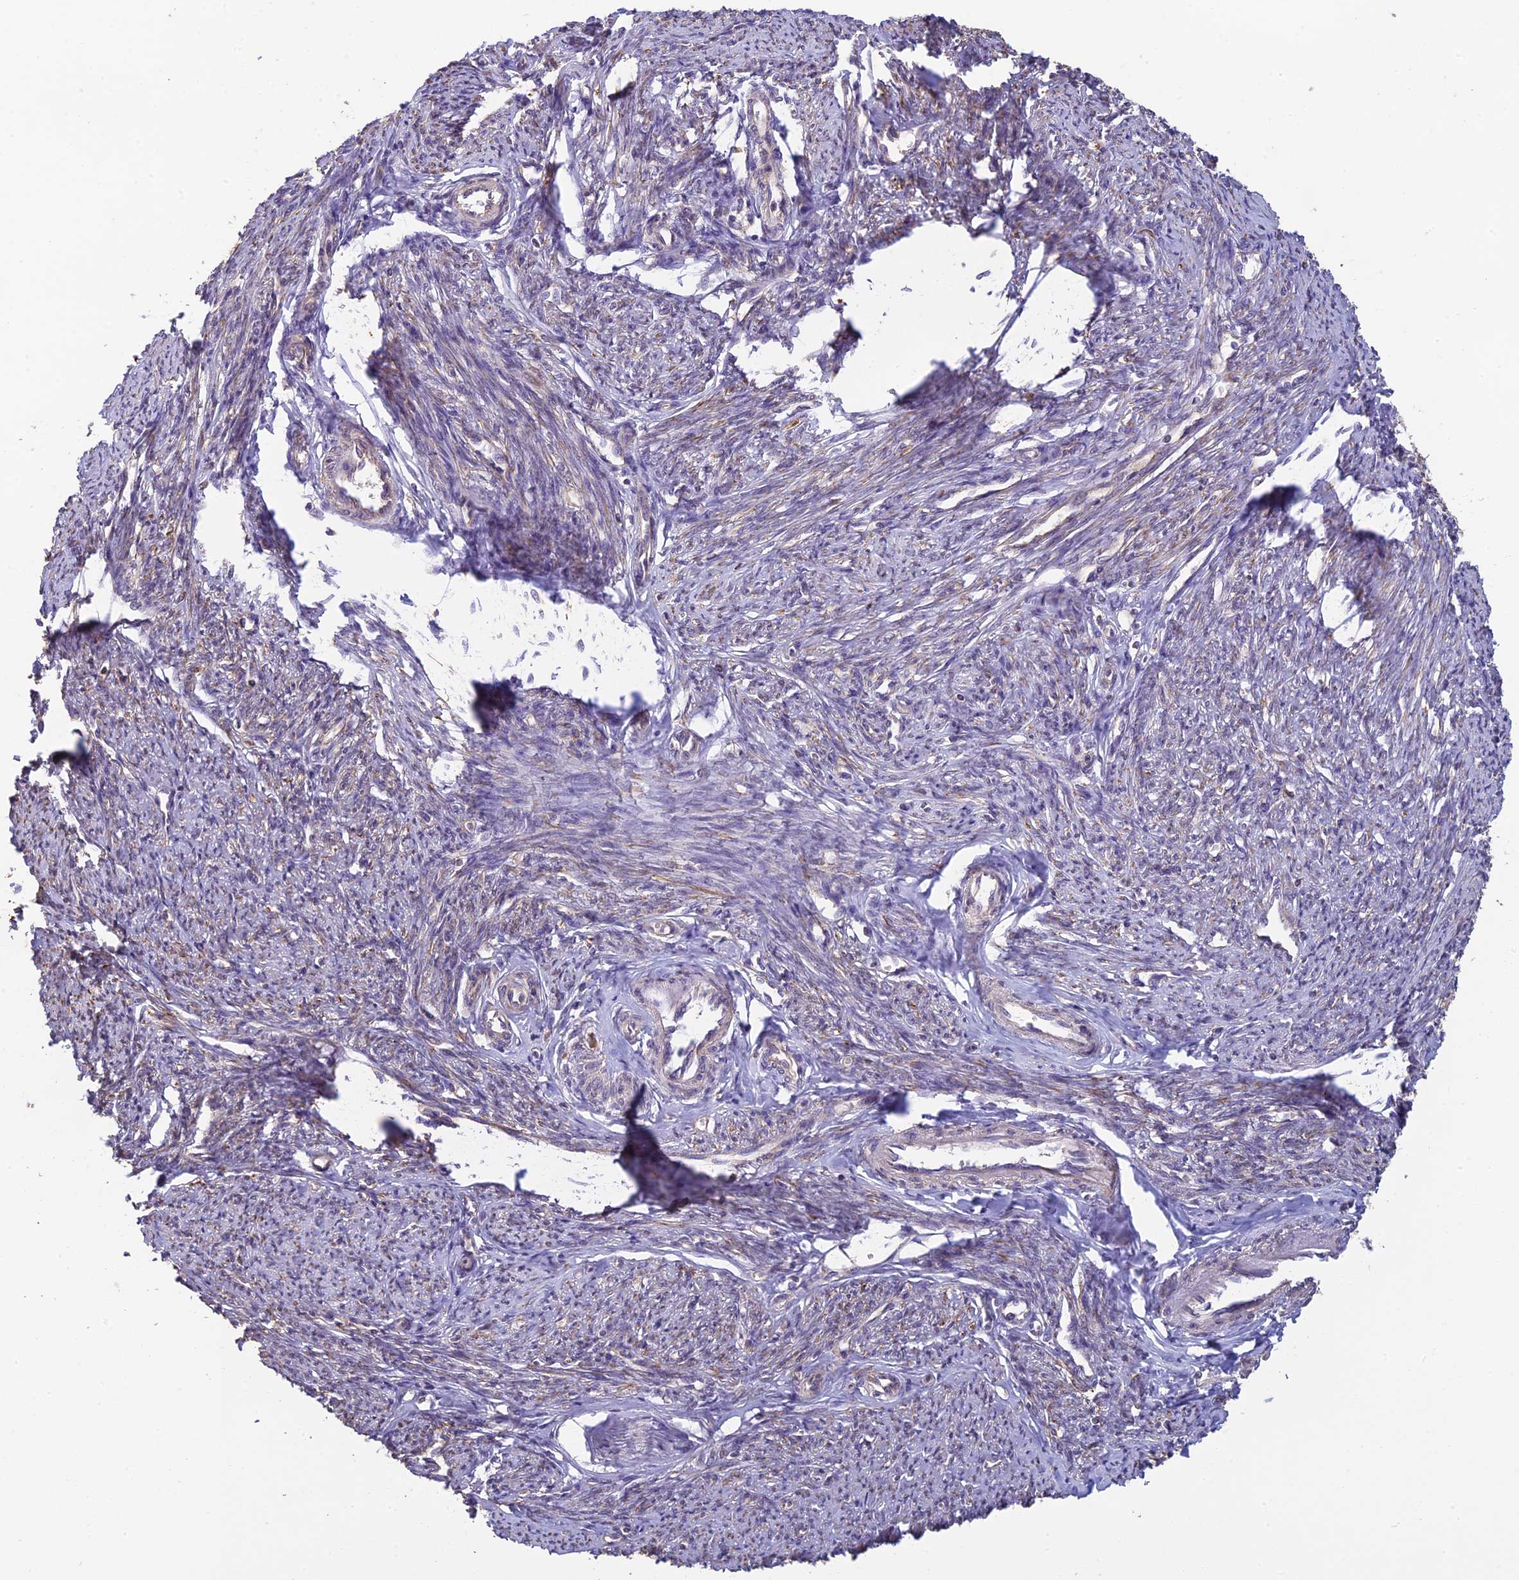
{"staining": {"intensity": "moderate", "quantity": "<25%", "location": "cytoplasmic/membranous"}, "tissue": "smooth muscle", "cell_type": "Smooth muscle cells", "image_type": "normal", "snomed": [{"axis": "morphology", "description": "Normal tissue, NOS"}, {"axis": "topography", "description": "Smooth muscle"}, {"axis": "topography", "description": "Uterus"}], "caption": "Brown immunohistochemical staining in benign human smooth muscle demonstrates moderate cytoplasmic/membranous positivity in approximately <25% of smooth muscle cells. Using DAB (3,3'-diaminobenzidine) (brown) and hematoxylin (blue) stains, captured at high magnification using brightfield microscopy.", "gene": "MRNIP", "patient": {"sex": "female", "age": 59}}